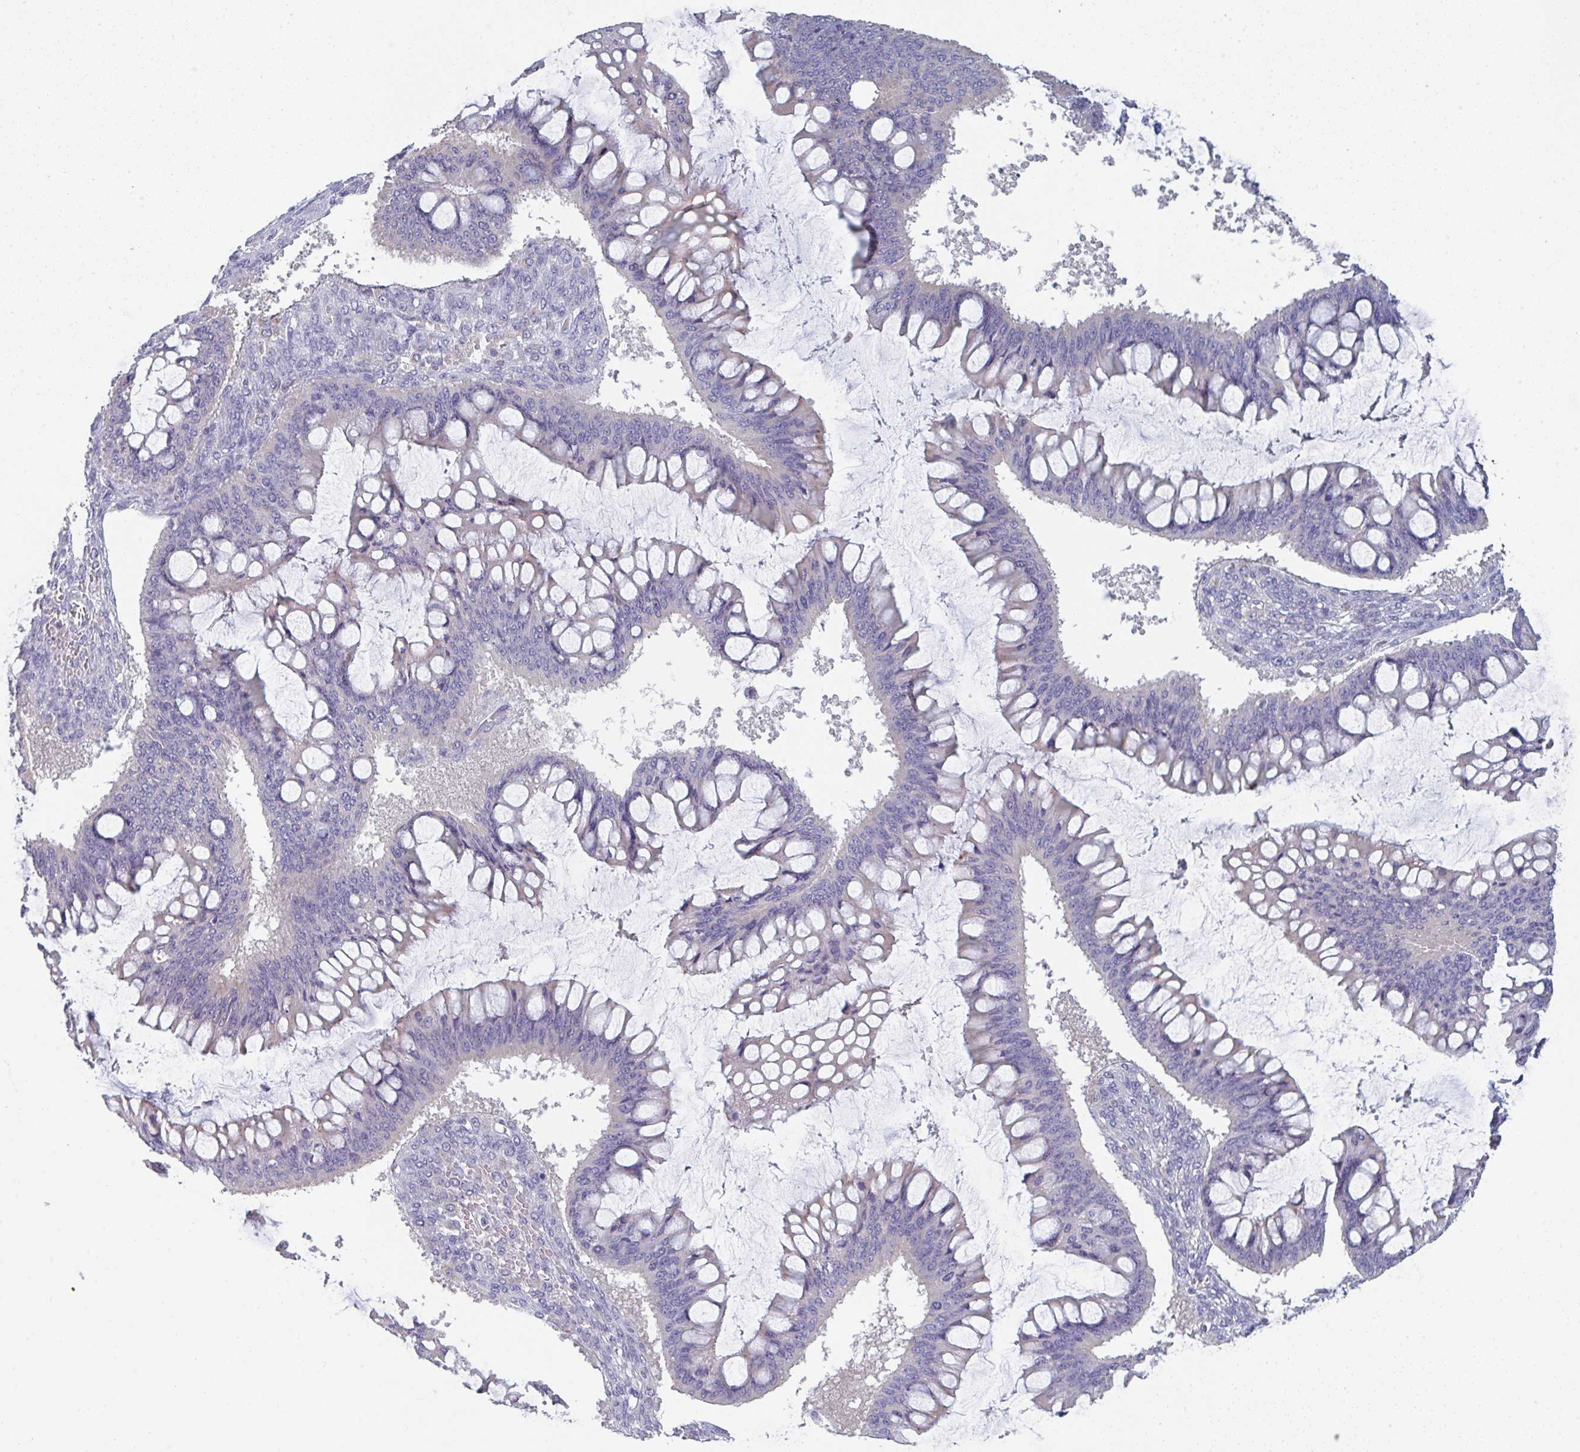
{"staining": {"intensity": "negative", "quantity": "none", "location": "none"}, "tissue": "ovarian cancer", "cell_type": "Tumor cells", "image_type": "cancer", "snomed": [{"axis": "morphology", "description": "Cystadenocarcinoma, mucinous, NOS"}, {"axis": "topography", "description": "Ovary"}], "caption": "IHC histopathology image of human mucinous cystadenocarcinoma (ovarian) stained for a protein (brown), which exhibits no staining in tumor cells.", "gene": "HGFAC", "patient": {"sex": "female", "age": 73}}